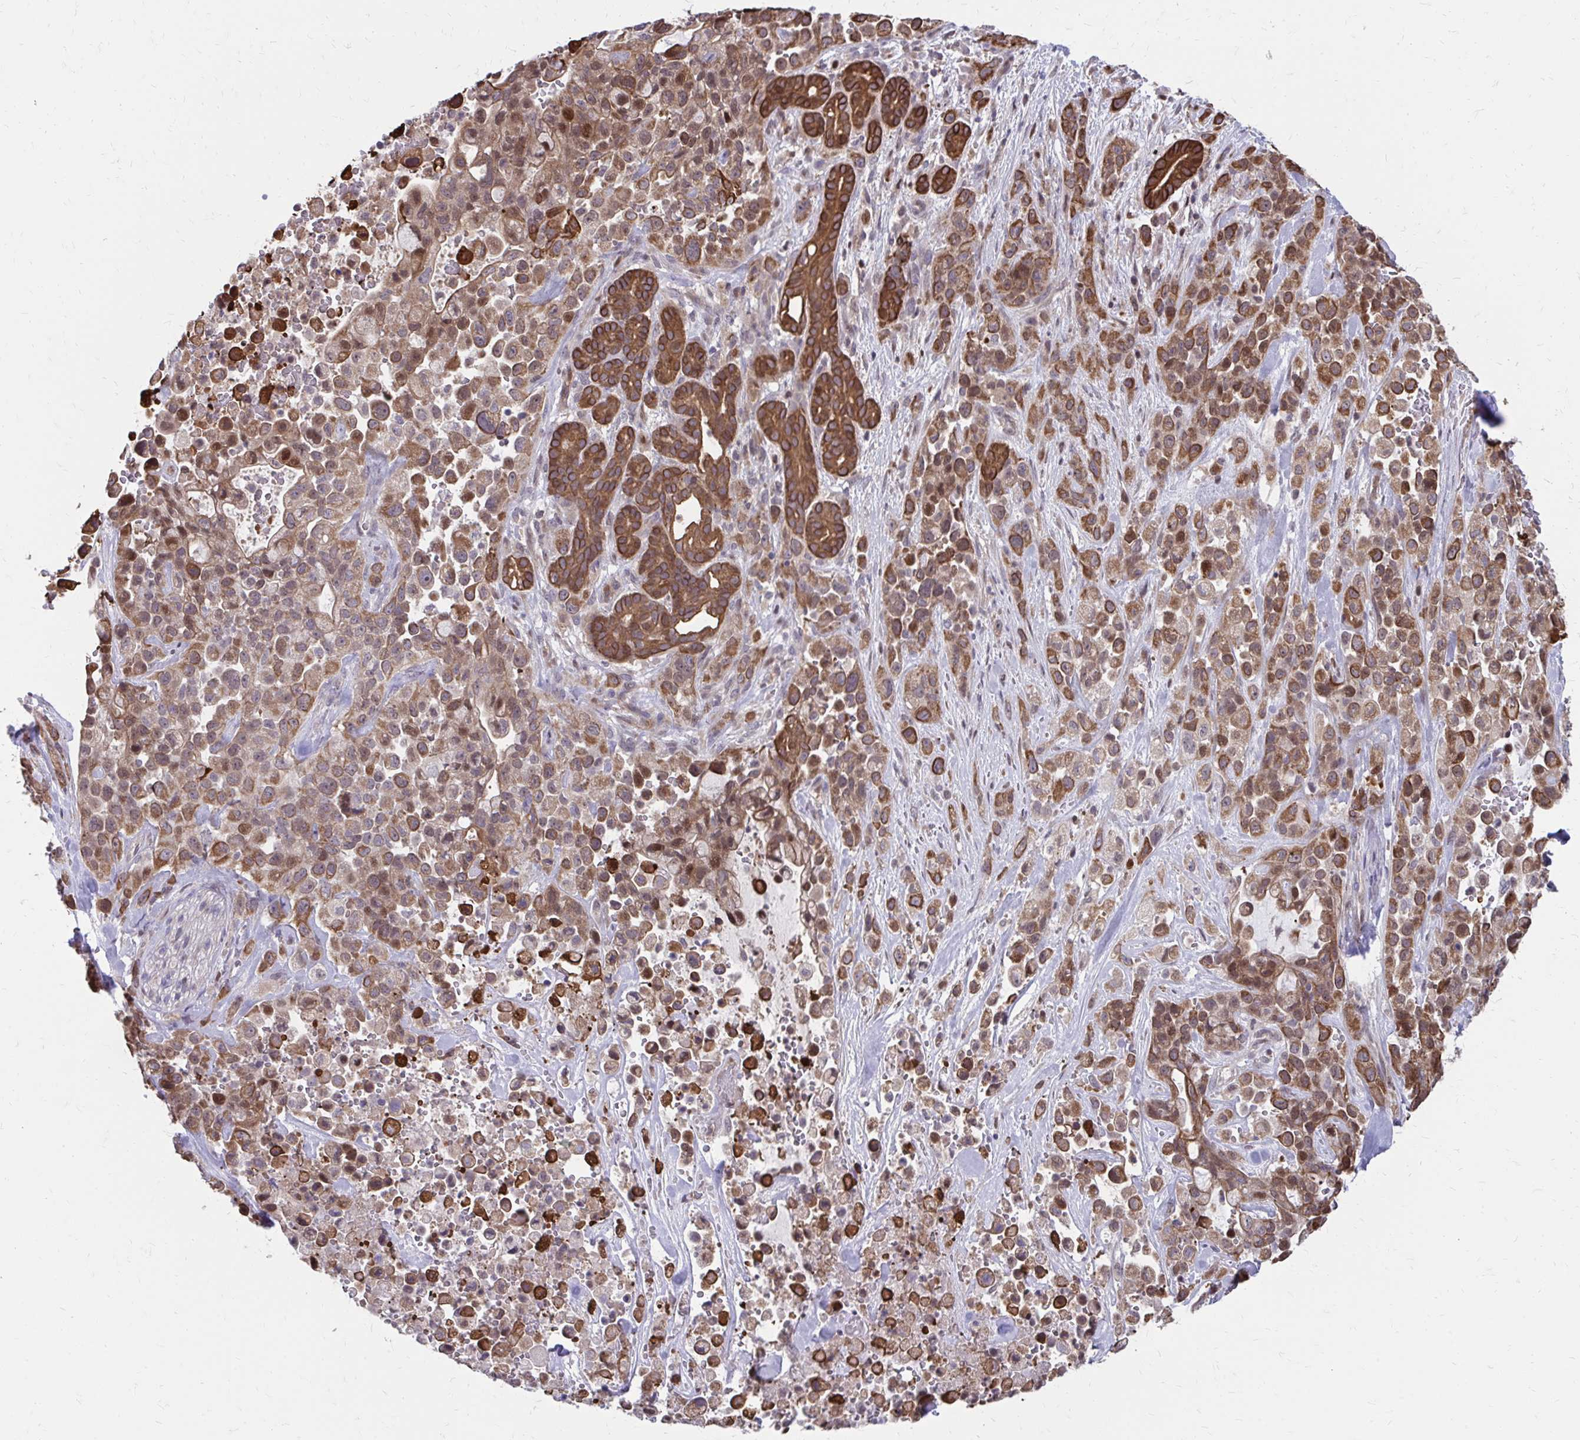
{"staining": {"intensity": "moderate", "quantity": ">75%", "location": "cytoplasmic/membranous,nuclear"}, "tissue": "pancreatic cancer", "cell_type": "Tumor cells", "image_type": "cancer", "snomed": [{"axis": "morphology", "description": "Adenocarcinoma, NOS"}, {"axis": "topography", "description": "Pancreas"}], "caption": "Immunohistochemistry of human pancreatic cancer (adenocarcinoma) displays medium levels of moderate cytoplasmic/membranous and nuclear positivity in approximately >75% of tumor cells.", "gene": "ANKRD30B", "patient": {"sex": "male", "age": 44}}